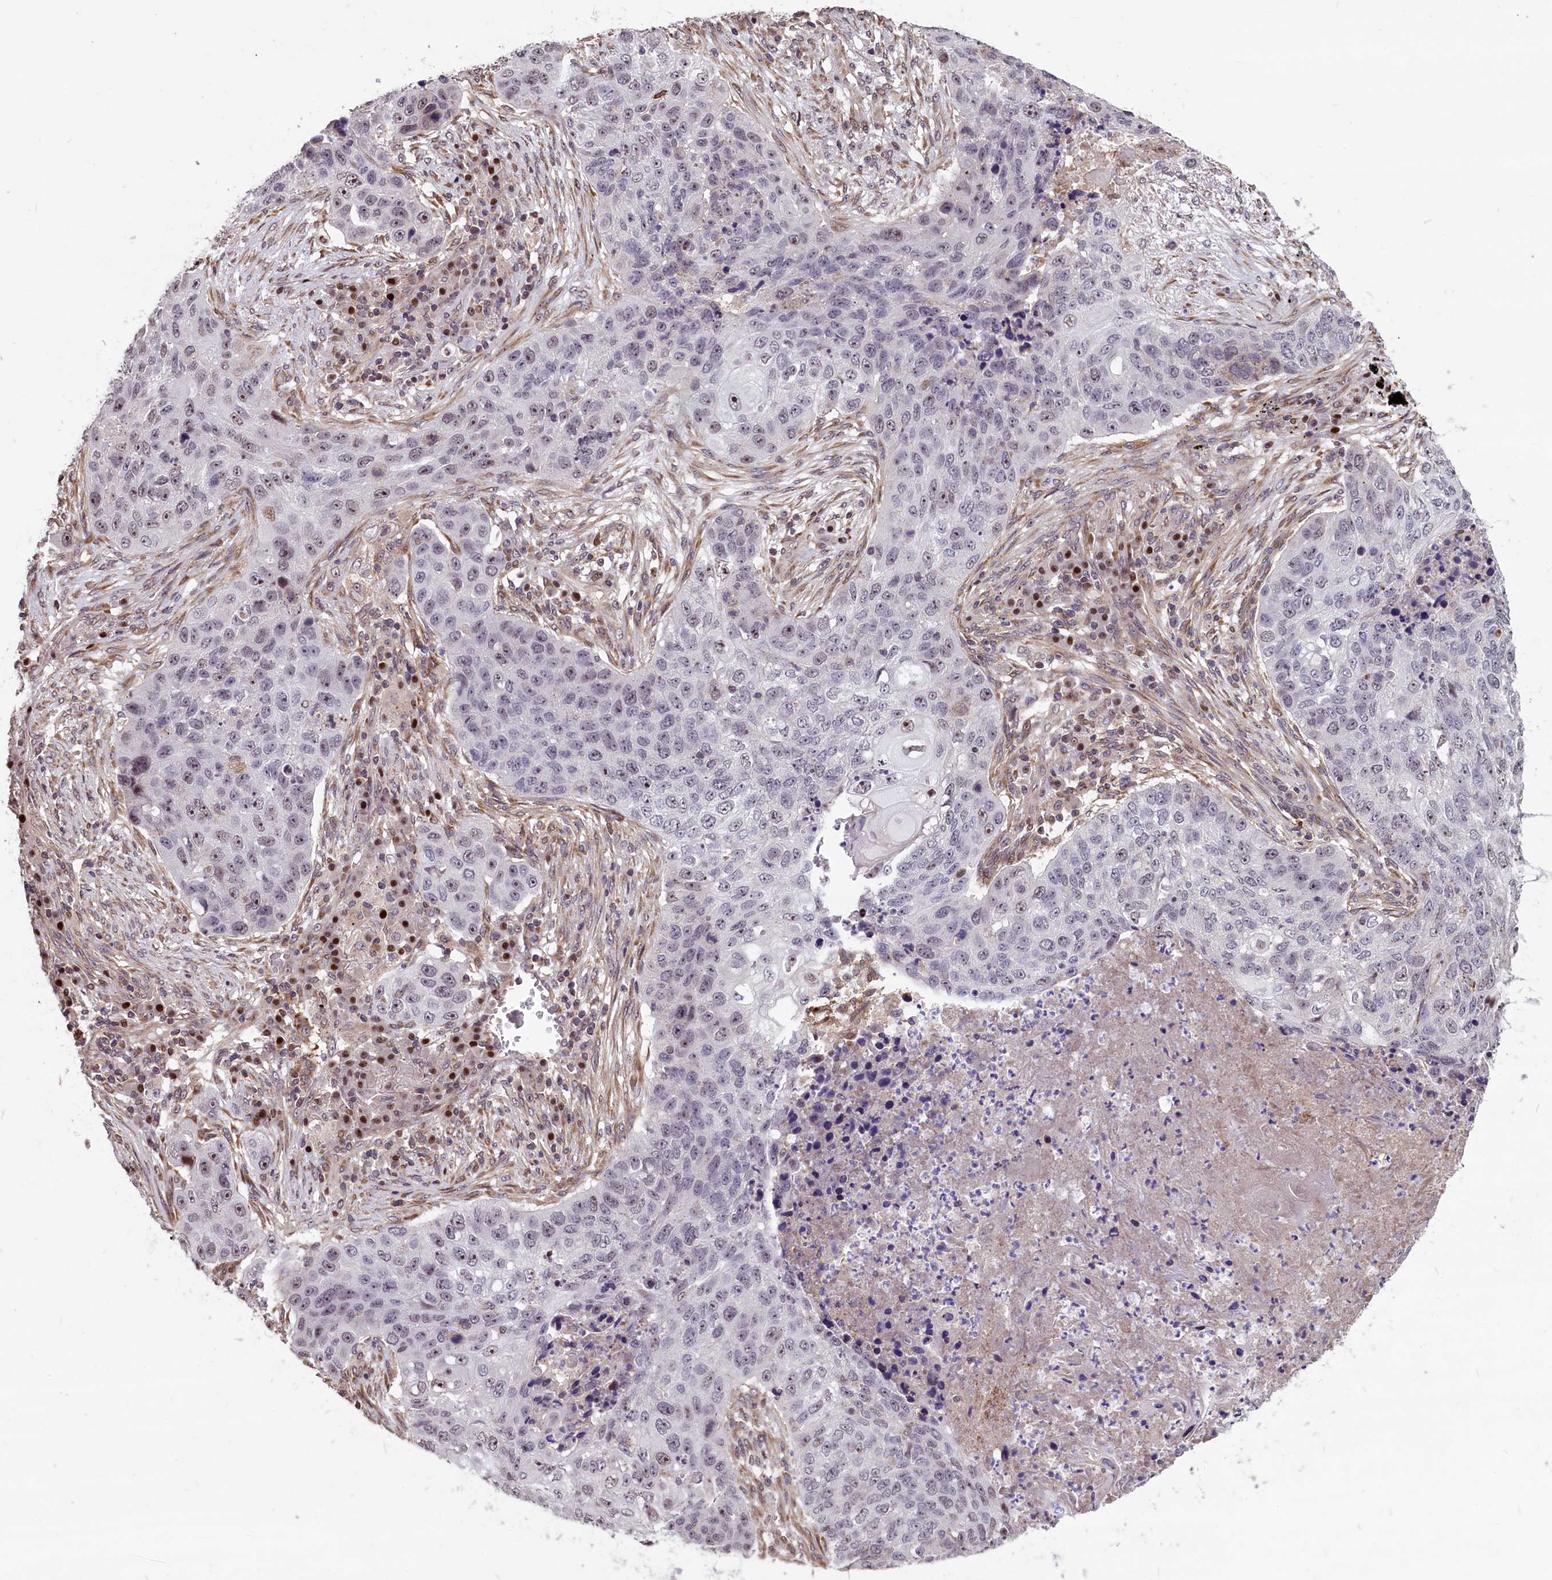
{"staining": {"intensity": "moderate", "quantity": "<25%", "location": "nuclear"}, "tissue": "lung cancer", "cell_type": "Tumor cells", "image_type": "cancer", "snomed": [{"axis": "morphology", "description": "Squamous cell carcinoma, NOS"}, {"axis": "topography", "description": "Lung"}], "caption": "Immunohistochemical staining of squamous cell carcinoma (lung) demonstrates moderate nuclear protein positivity in approximately <25% of tumor cells.", "gene": "SHFL", "patient": {"sex": "female", "age": 63}}